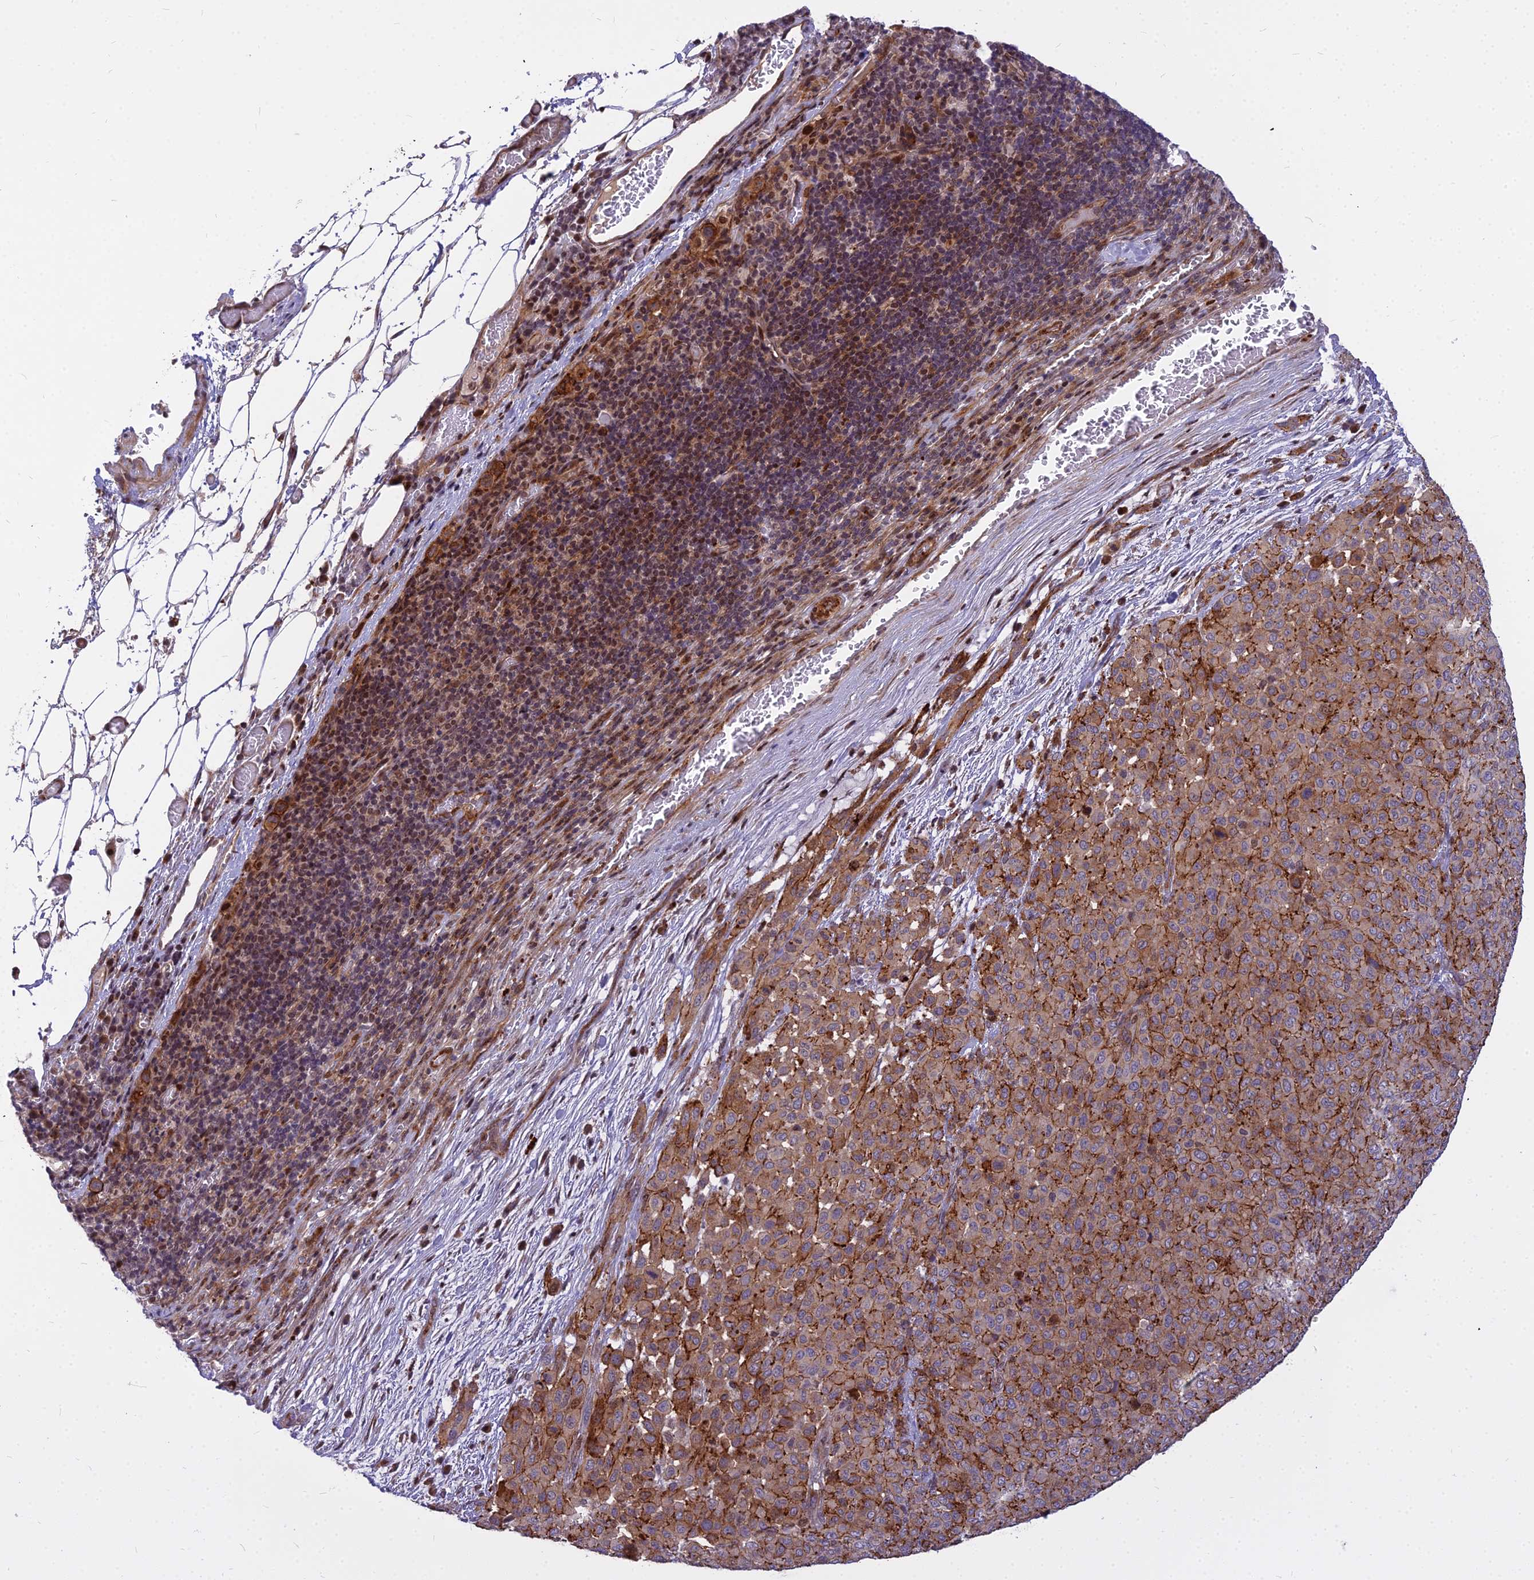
{"staining": {"intensity": "moderate", "quantity": "25%-75%", "location": "cytoplasmic/membranous"}, "tissue": "melanoma", "cell_type": "Tumor cells", "image_type": "cancer", "snomed": [{"axis": "morphology", "description": "Malignant melanoma, Metastatic site"}, {"axis": "topography", "description": "Skin"}], "caption": "Brown immunohistochemical staining in melanoma shows moderate cytoplasmic/membranous positivity in about 25%-75% of tumor cells. (IHC, brightfield microscopy, high magnification).", "gene": "GLYATL3", "patient": {"sex": "female", "age": 81}}